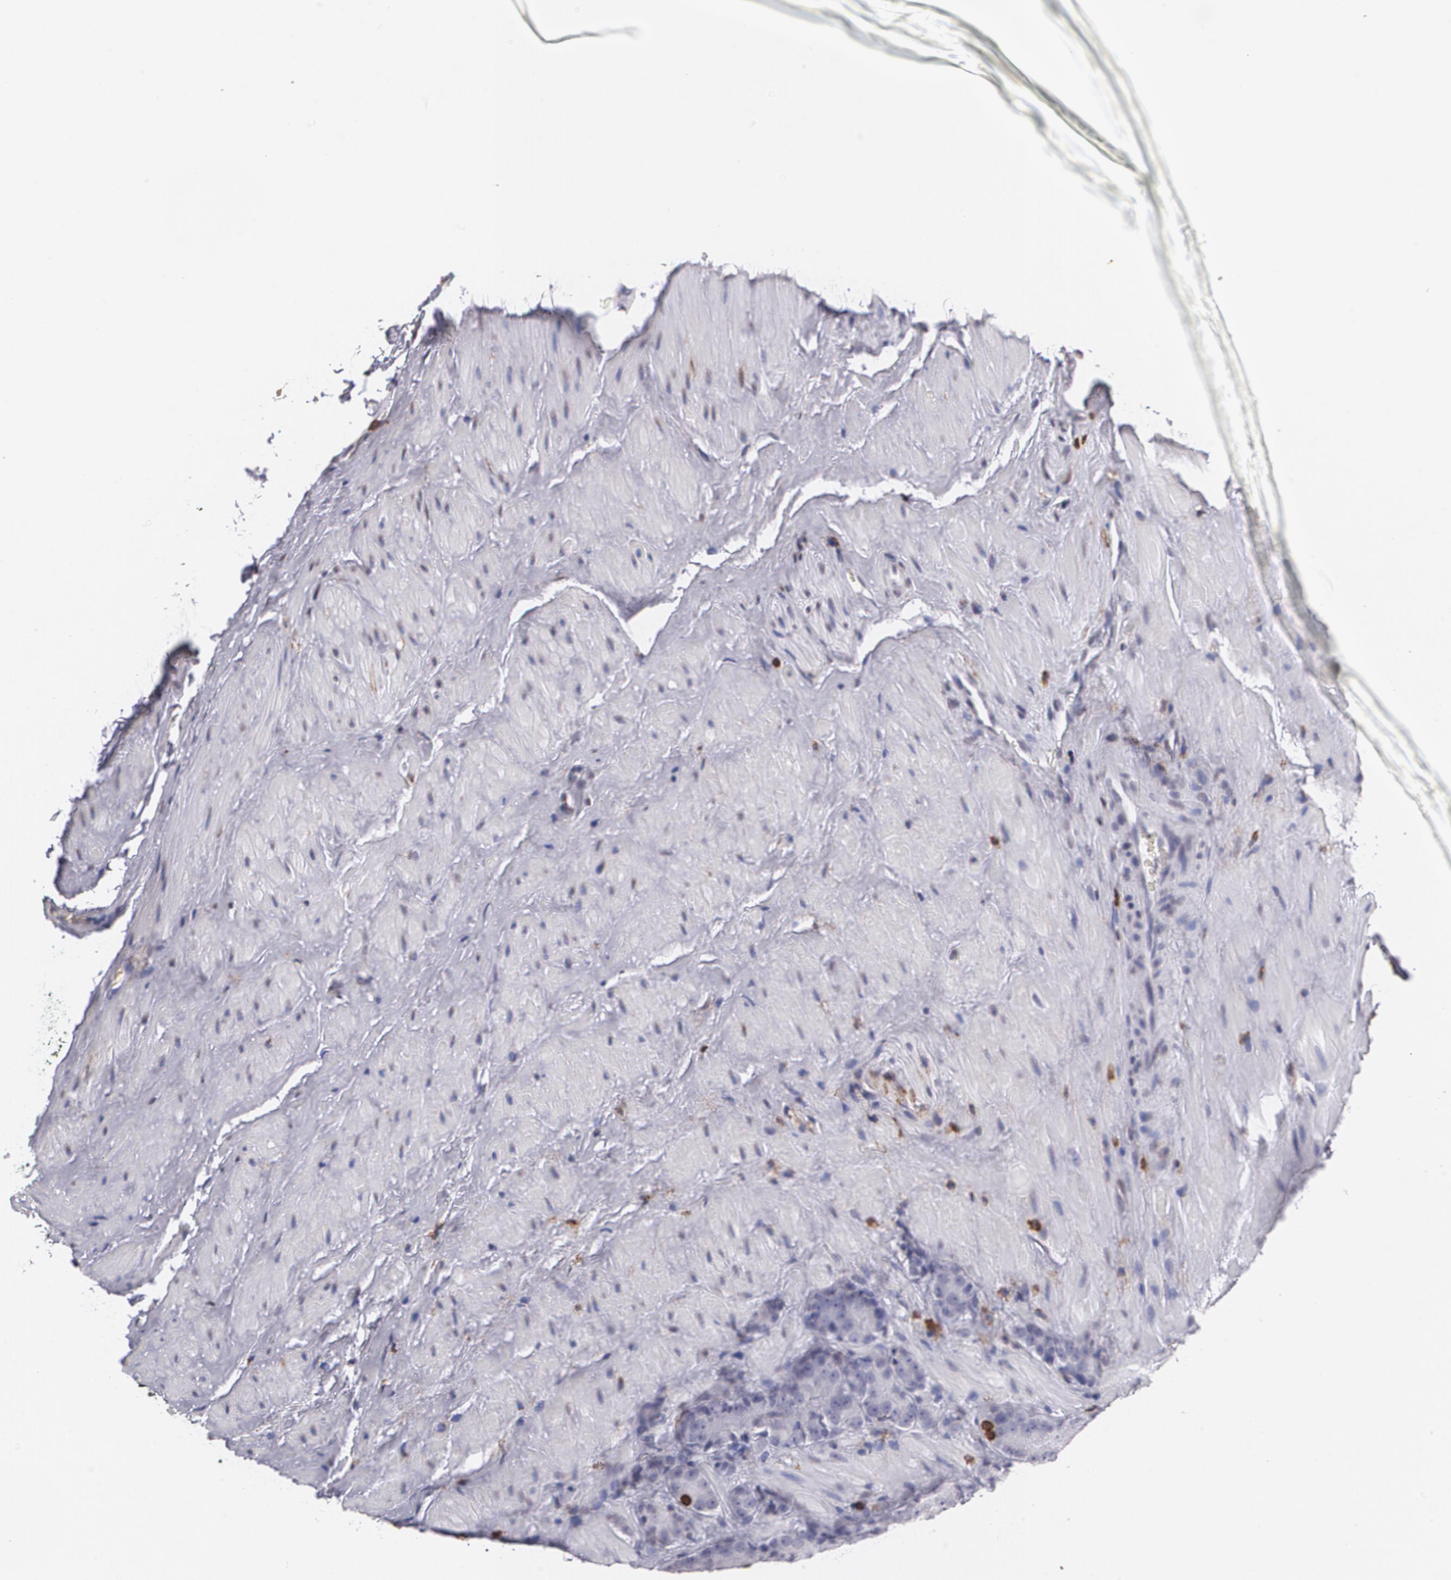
{"staining": {"intensity": "negative", "quantity": "none", "location": "none"}, "tissue": "prostate cancer", "cell_type": "Tumor cells", "image_type": "cancer", "snomed": [{"axis": "morphology", "description": "Adenocarcinoma, High grade"}, {"axis": "topography", "description": "Prostate"}], "caption": "Protein analysis of prostate adenocarcinoma (high-grade) reveals no significant staining in tumor cells.", "gene": "PTPRC", "patient": {"sex": "male", "age": 70}}